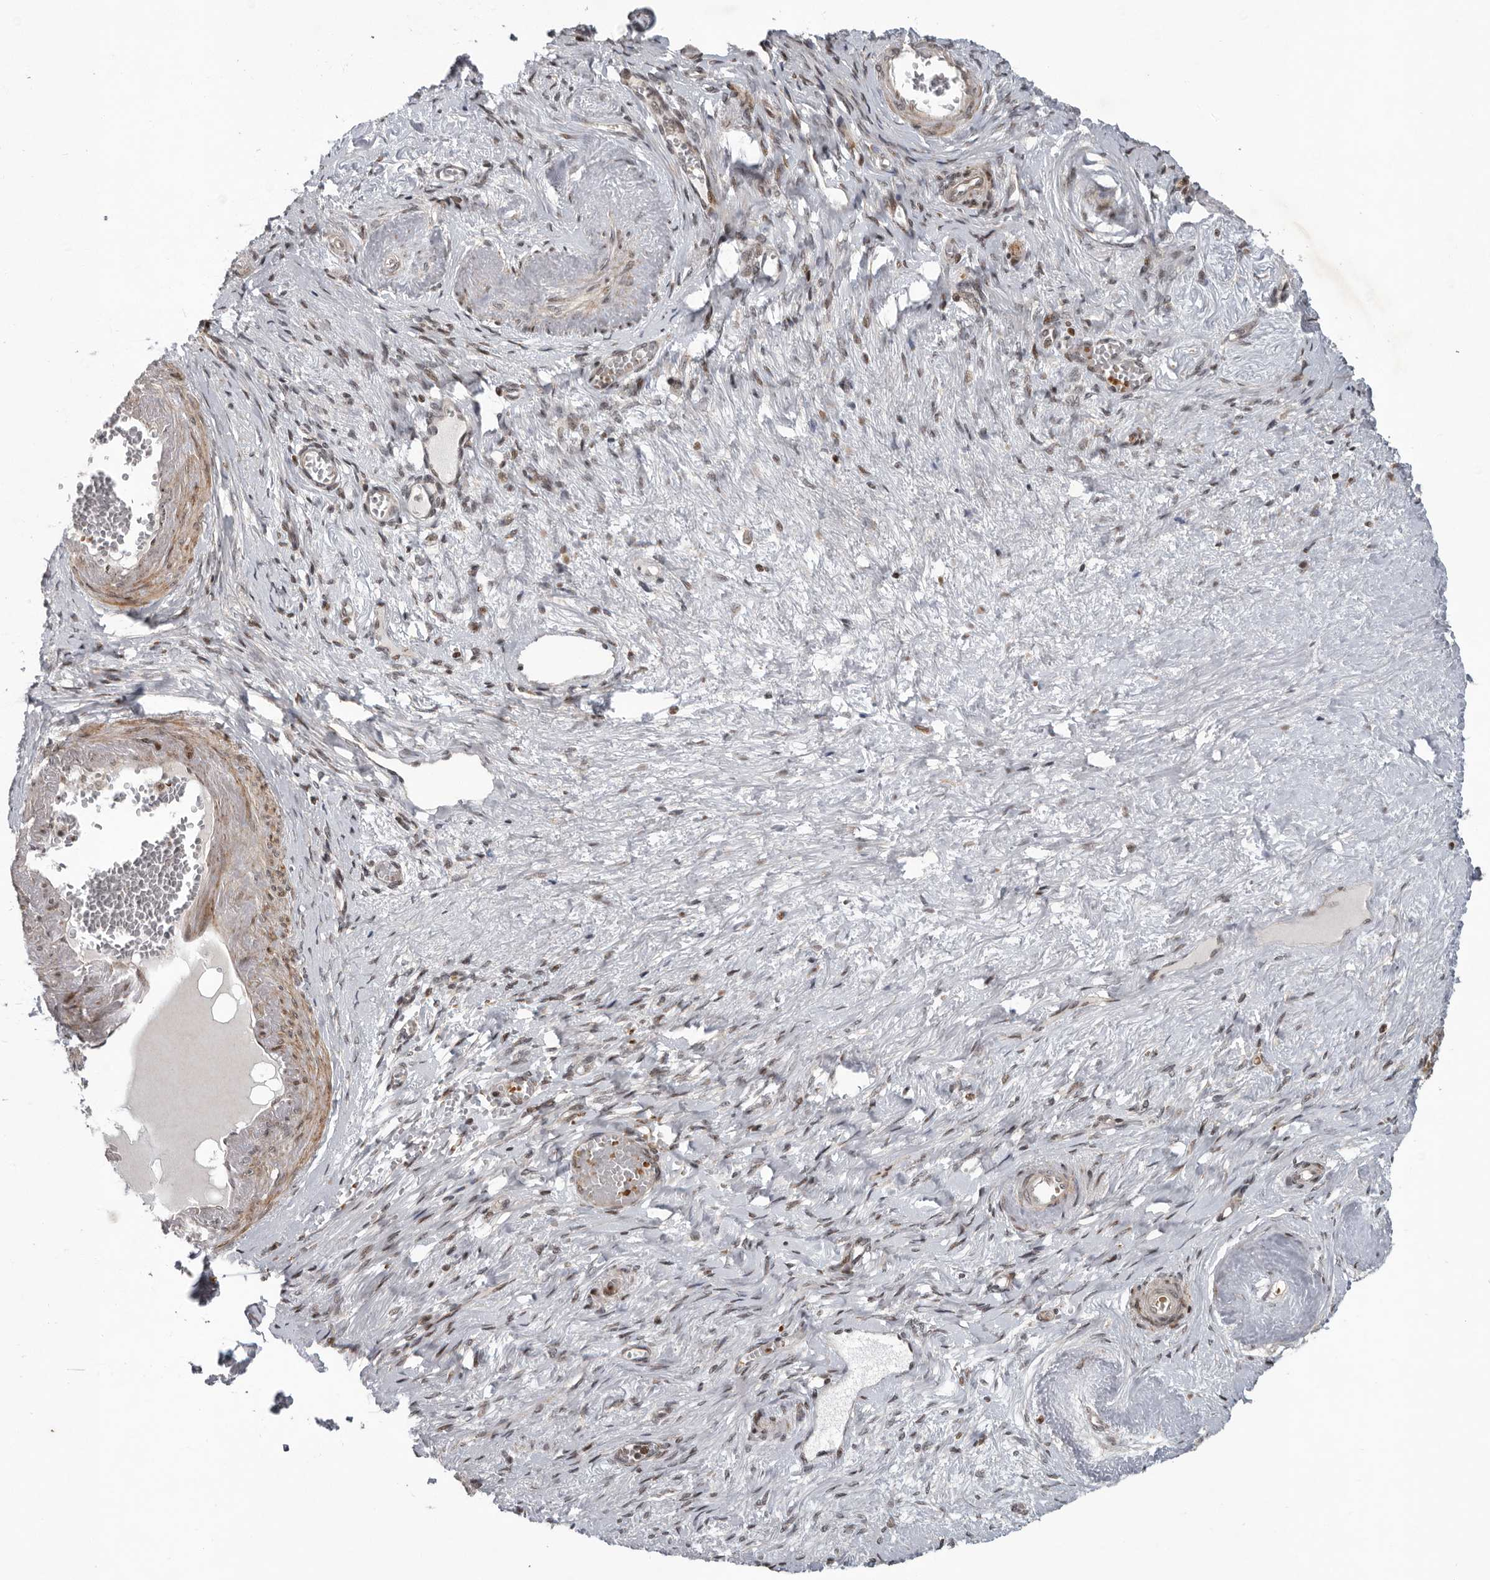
{"staining": {"intensity": "negative", "quantity": "none", "location": "none"}, "tissue": "adipose tissue", "cell_type": "Adipocytes", "image_type": "normal", "snomed": [{"axis": "morphology", "description": "Normal tissue, NOS"}, {"axis": "topography", "description": "Vascular tissue"}, {"axis": "topography", "description": "Fallopian tube"}, {"axis": "topography", "description": "Ovary"}], "caption": "A high-resolution image shows immunohistochemistry (IHC) staining of unremarkable adipose tissue, which reveals no significant expression in adipocytes.", "gene": "RABIF", "patient": {"sex": "female", "age": 67}}